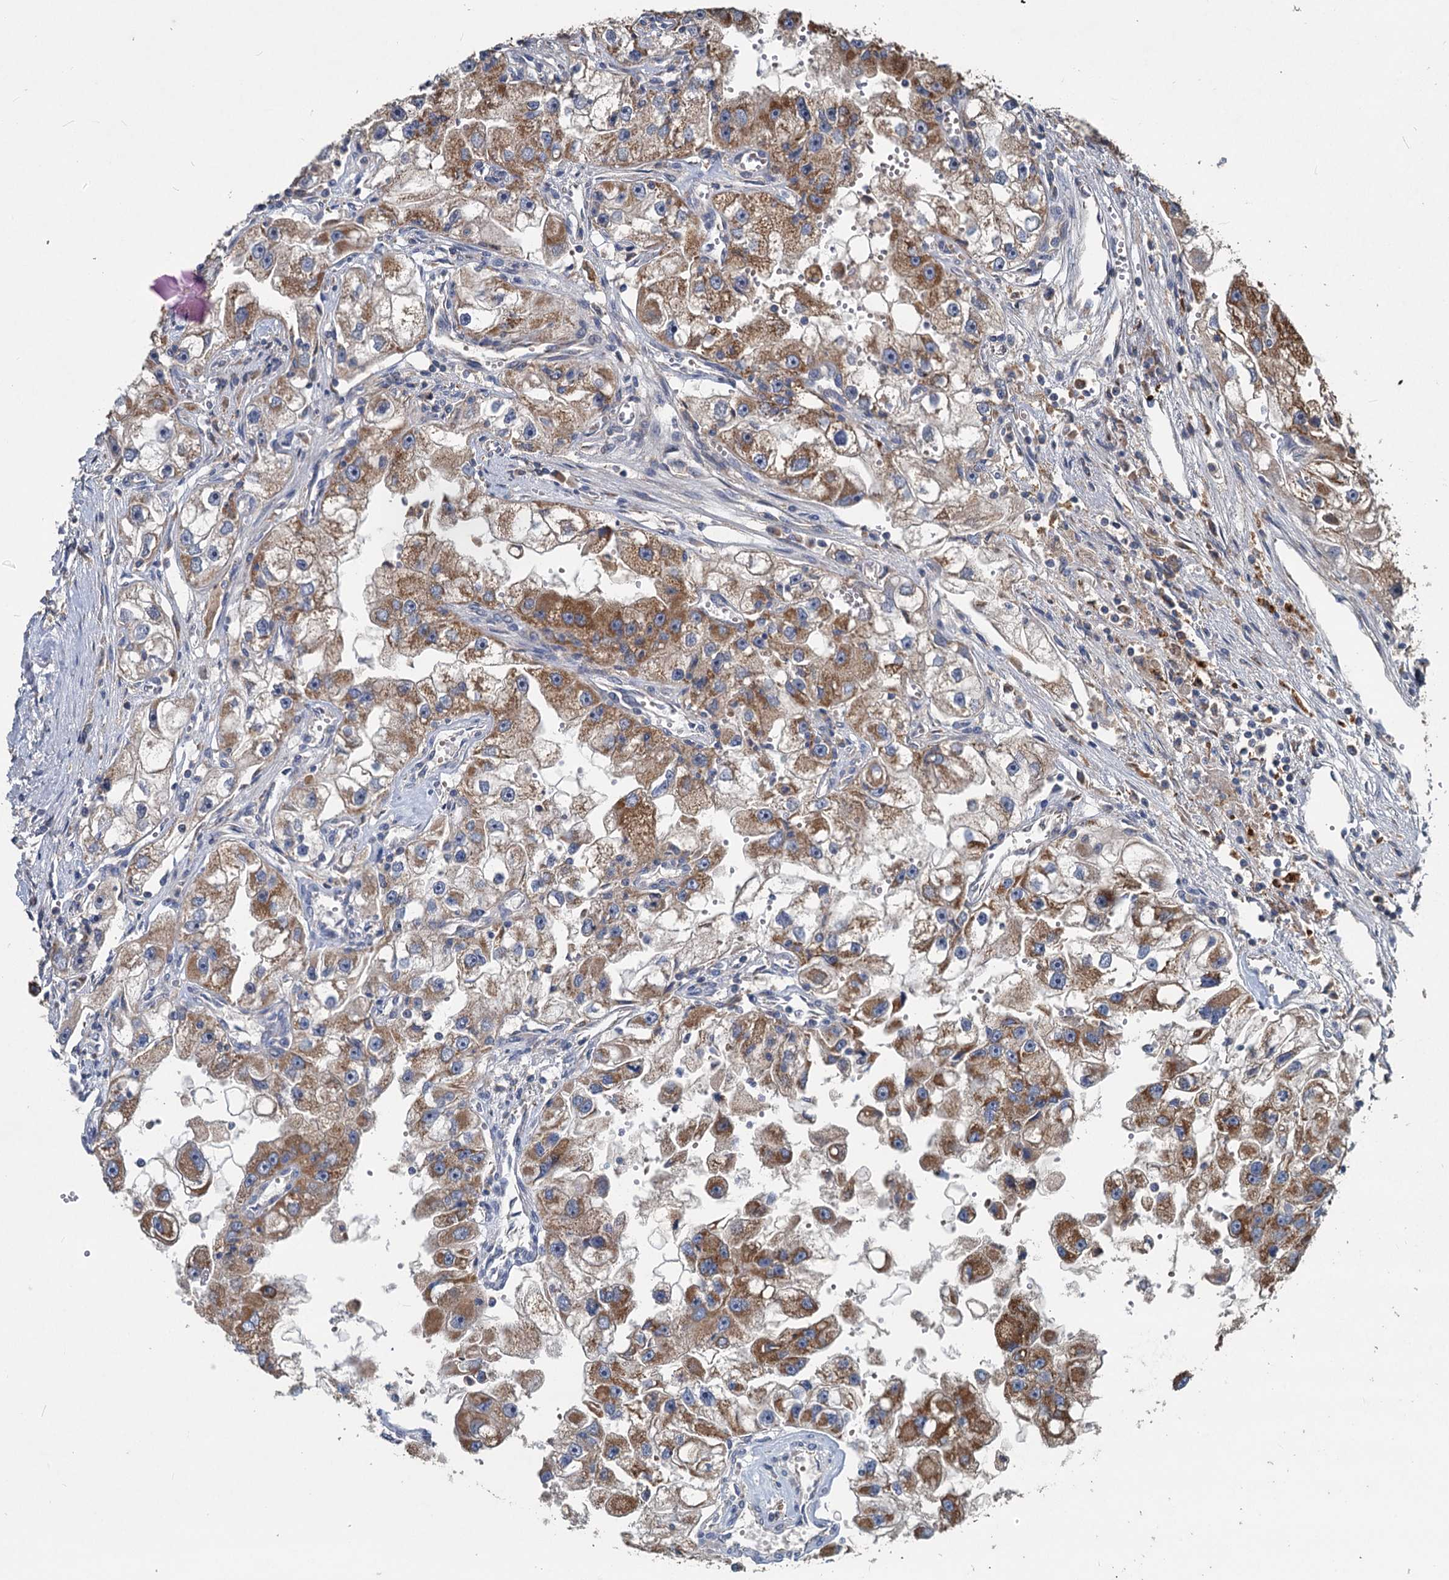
{"staining": {"intensity": "moderate", "quantity": ">75%", "location": "cytoplasmic/membranous"}, "tissue": "renal cancer", "cell_type": "Tumor cells", "image_type": "cancer", "snomed": [{"axis": "morphology", "description": "Adenocarcinoma, NOS"}, {"axis": "topography", "description": "Kidney"}], "caption": "A histopathology image of renal cancer (adenocarcinoma) stained for a protein reveals moderate cytoplasmic/membranous brown staining in tumor cells. The protein is shown in brown color, while the nuclei are stained blue.", "gene": "OTUB1", "patient": {"sex": "male", "age": 63}}